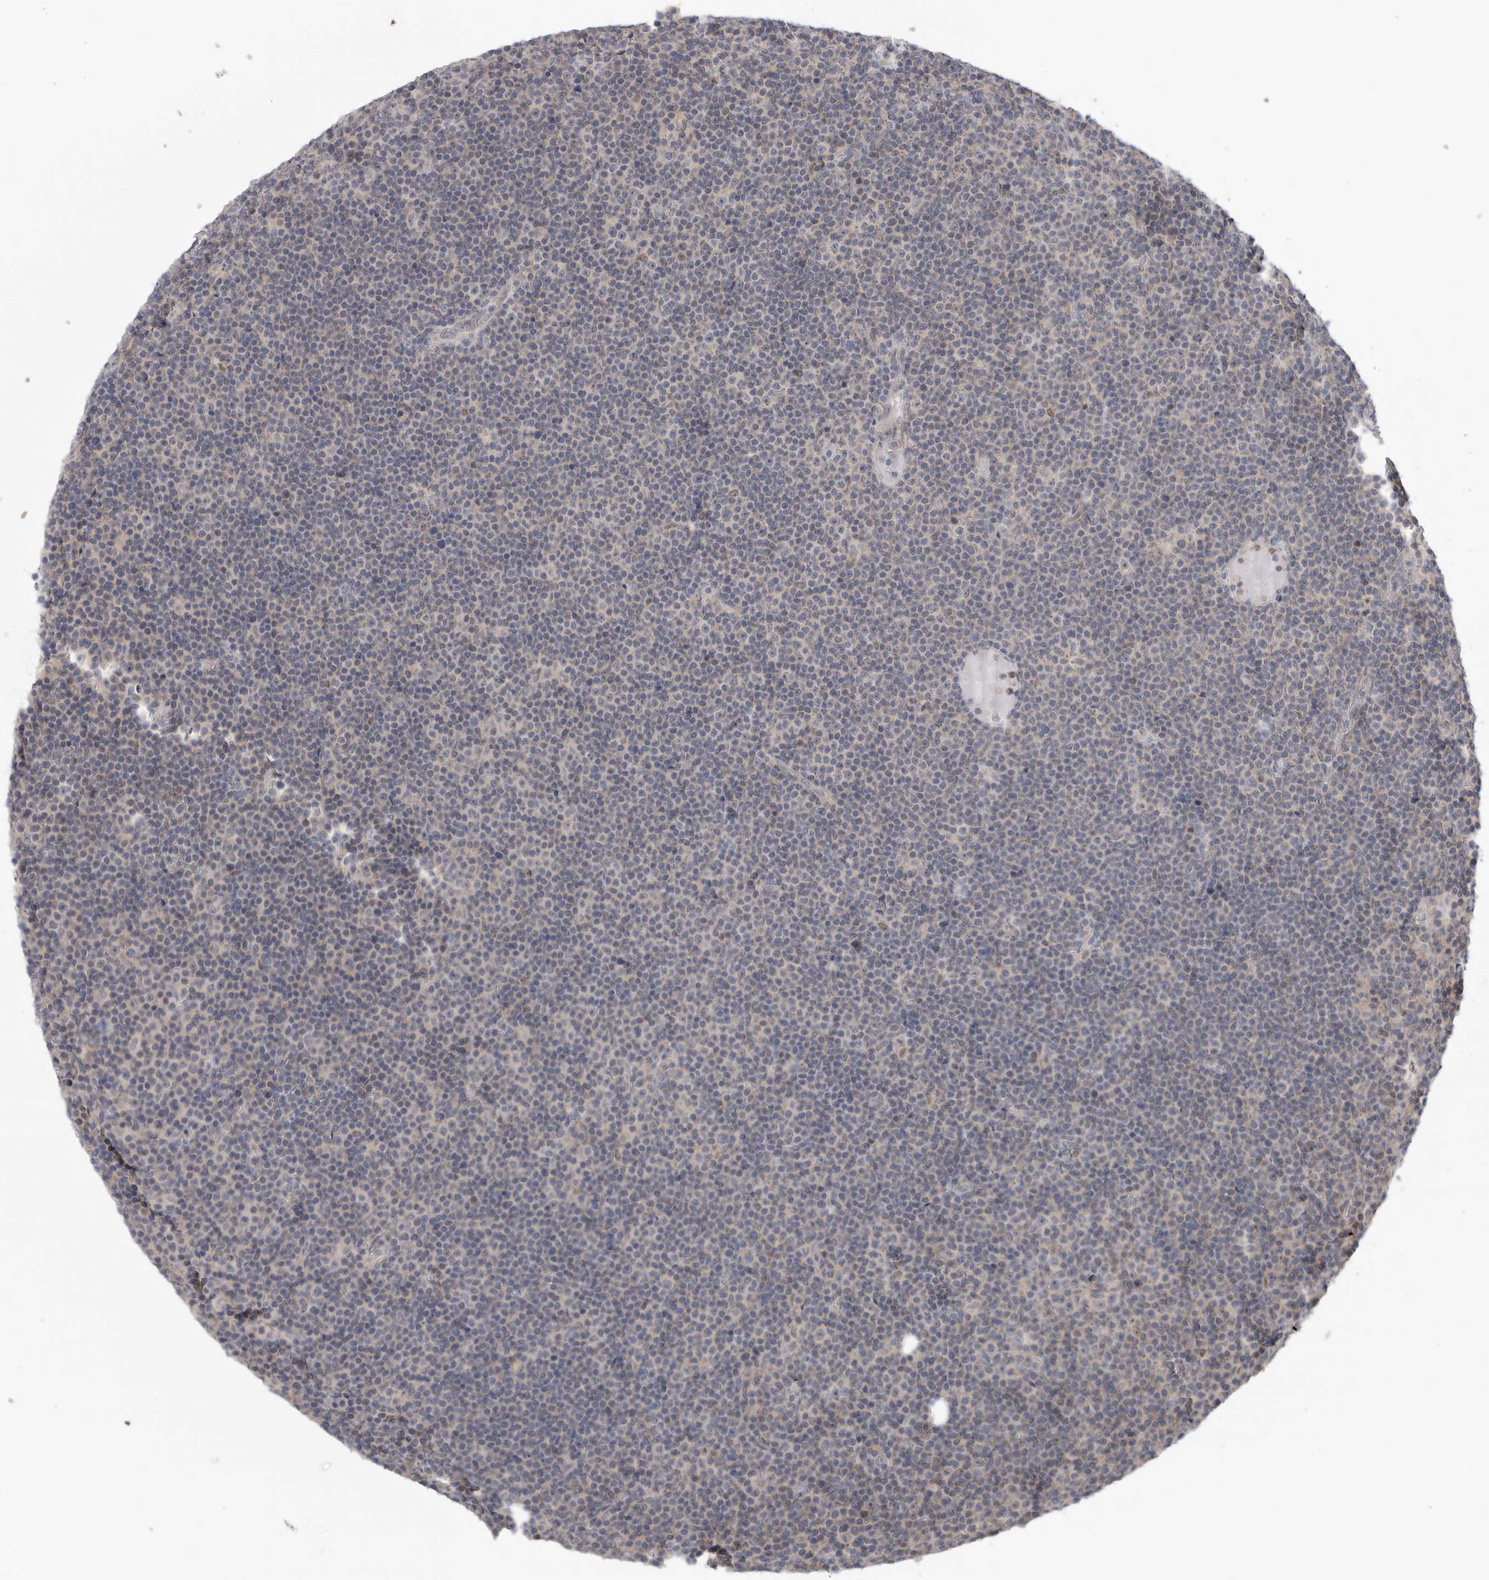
{"staining": {"intensity": "negative", "quantity": "none", "location": "none"}, "tissue": "lymphoma", "cell_type": "Tumor cells", "image_type": "cancer", "snomed": [{"axis": "morphology", "description": "Malignant lymphoma, non-Hodgkin's type, Low grade"}, {"axis": "topography", "description": "Lymph node"}], "caption": "The micrograph reveals no staining of tumor cells in lymphoma.", "gene": "KLK5", "patient": {"sex": "female", "age": 67}}